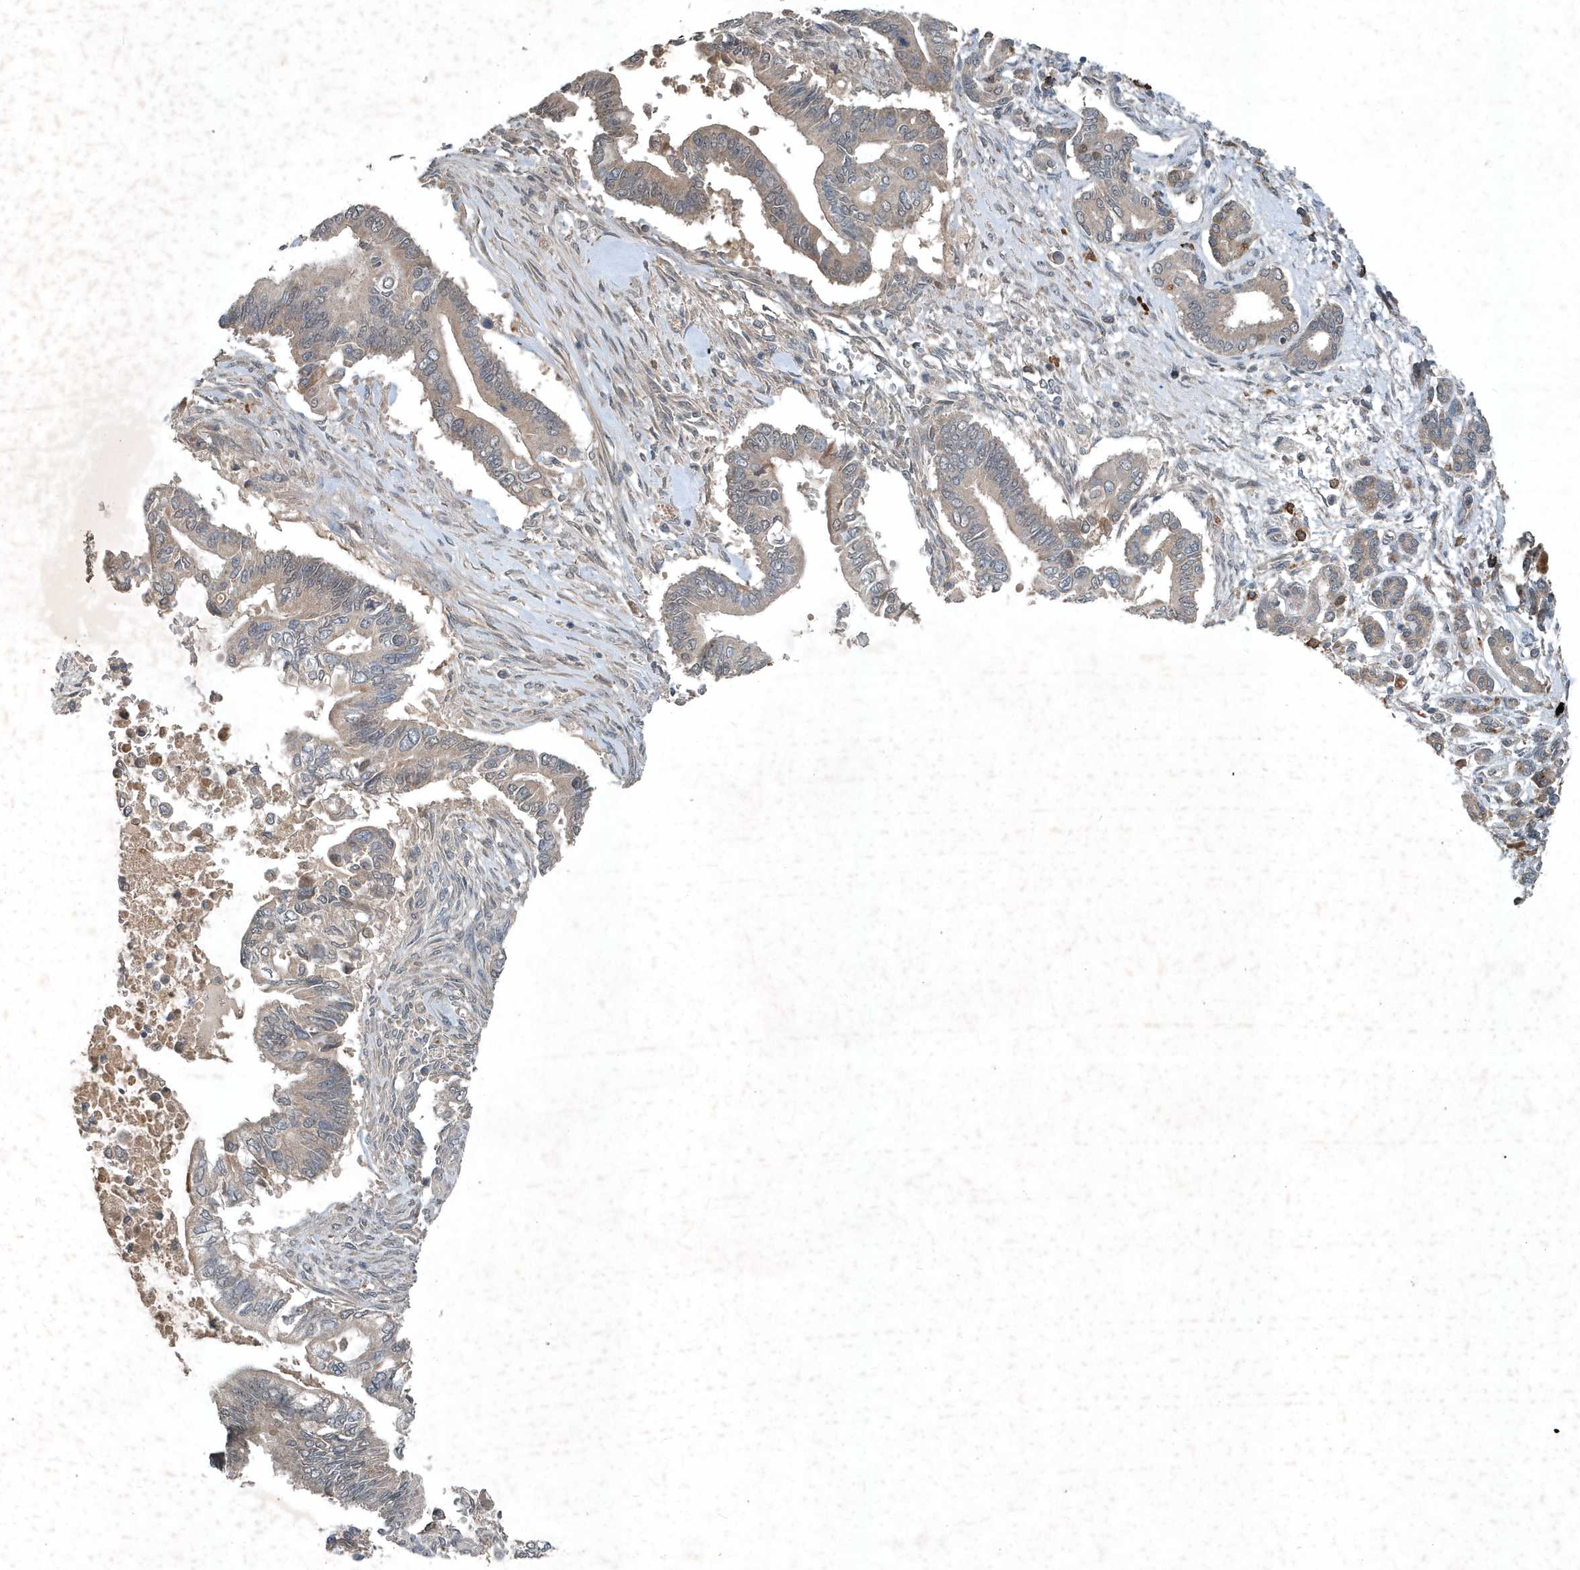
{"staining": {"intensity": "weak", "quantity": "<25%", "location": "cytoplasmic/membranous"}, "tissue": "pancreatic cancer", "cell_type": "Tumor cells", "image_type": "cancer", "snomed": [{"axis": "morphology", "description": "Adenocarcinoma, NOS"}, {"axis": "topography", "description": "Pancreas"}], "caption": "A high-resolution photomicrograph shows immunohistochemistry staining of pancreatic cancer (adenocarcinoma), which reveals no significant positivity in tumor cells.", "gene": "SCFD2", "patient": {"sex": "male", "age": 68}}